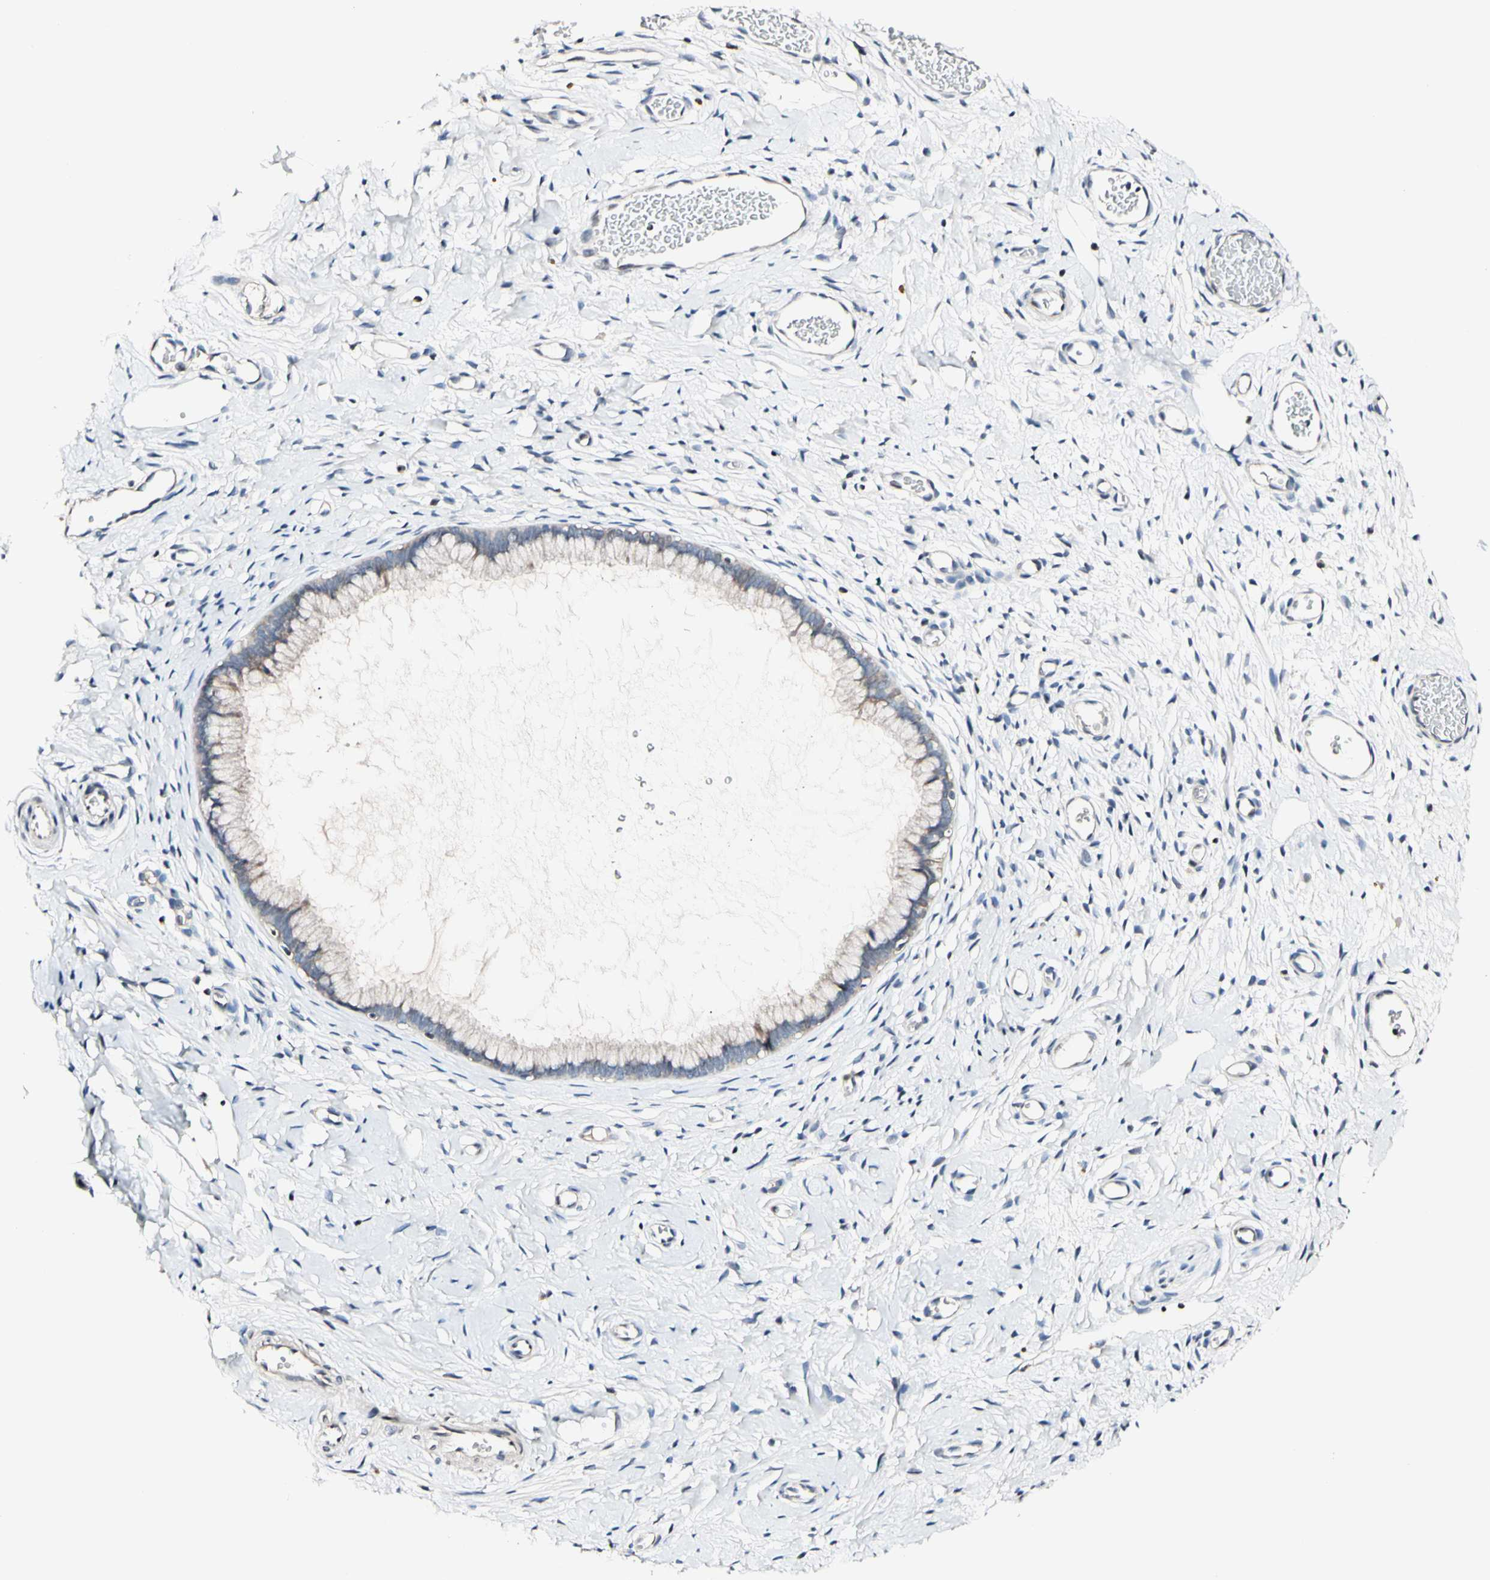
{"staining": {"intensity": "negative", "quantity": "none", "location": "none"}, "tissue": "cervix", "cell_type": "Glandular cells", "image_type": "normal", "snomed": [{"axis": "morphology", "description": "Normal tissue, NOS"}, {"axis": "topography", "description": "Cervix"}], "caption": "Immunohistochemistry of unremarkable cervix displays no positivity in glandular cells.", "gene": "SOX30", "patient": {"sex": "female", "age": 65}}